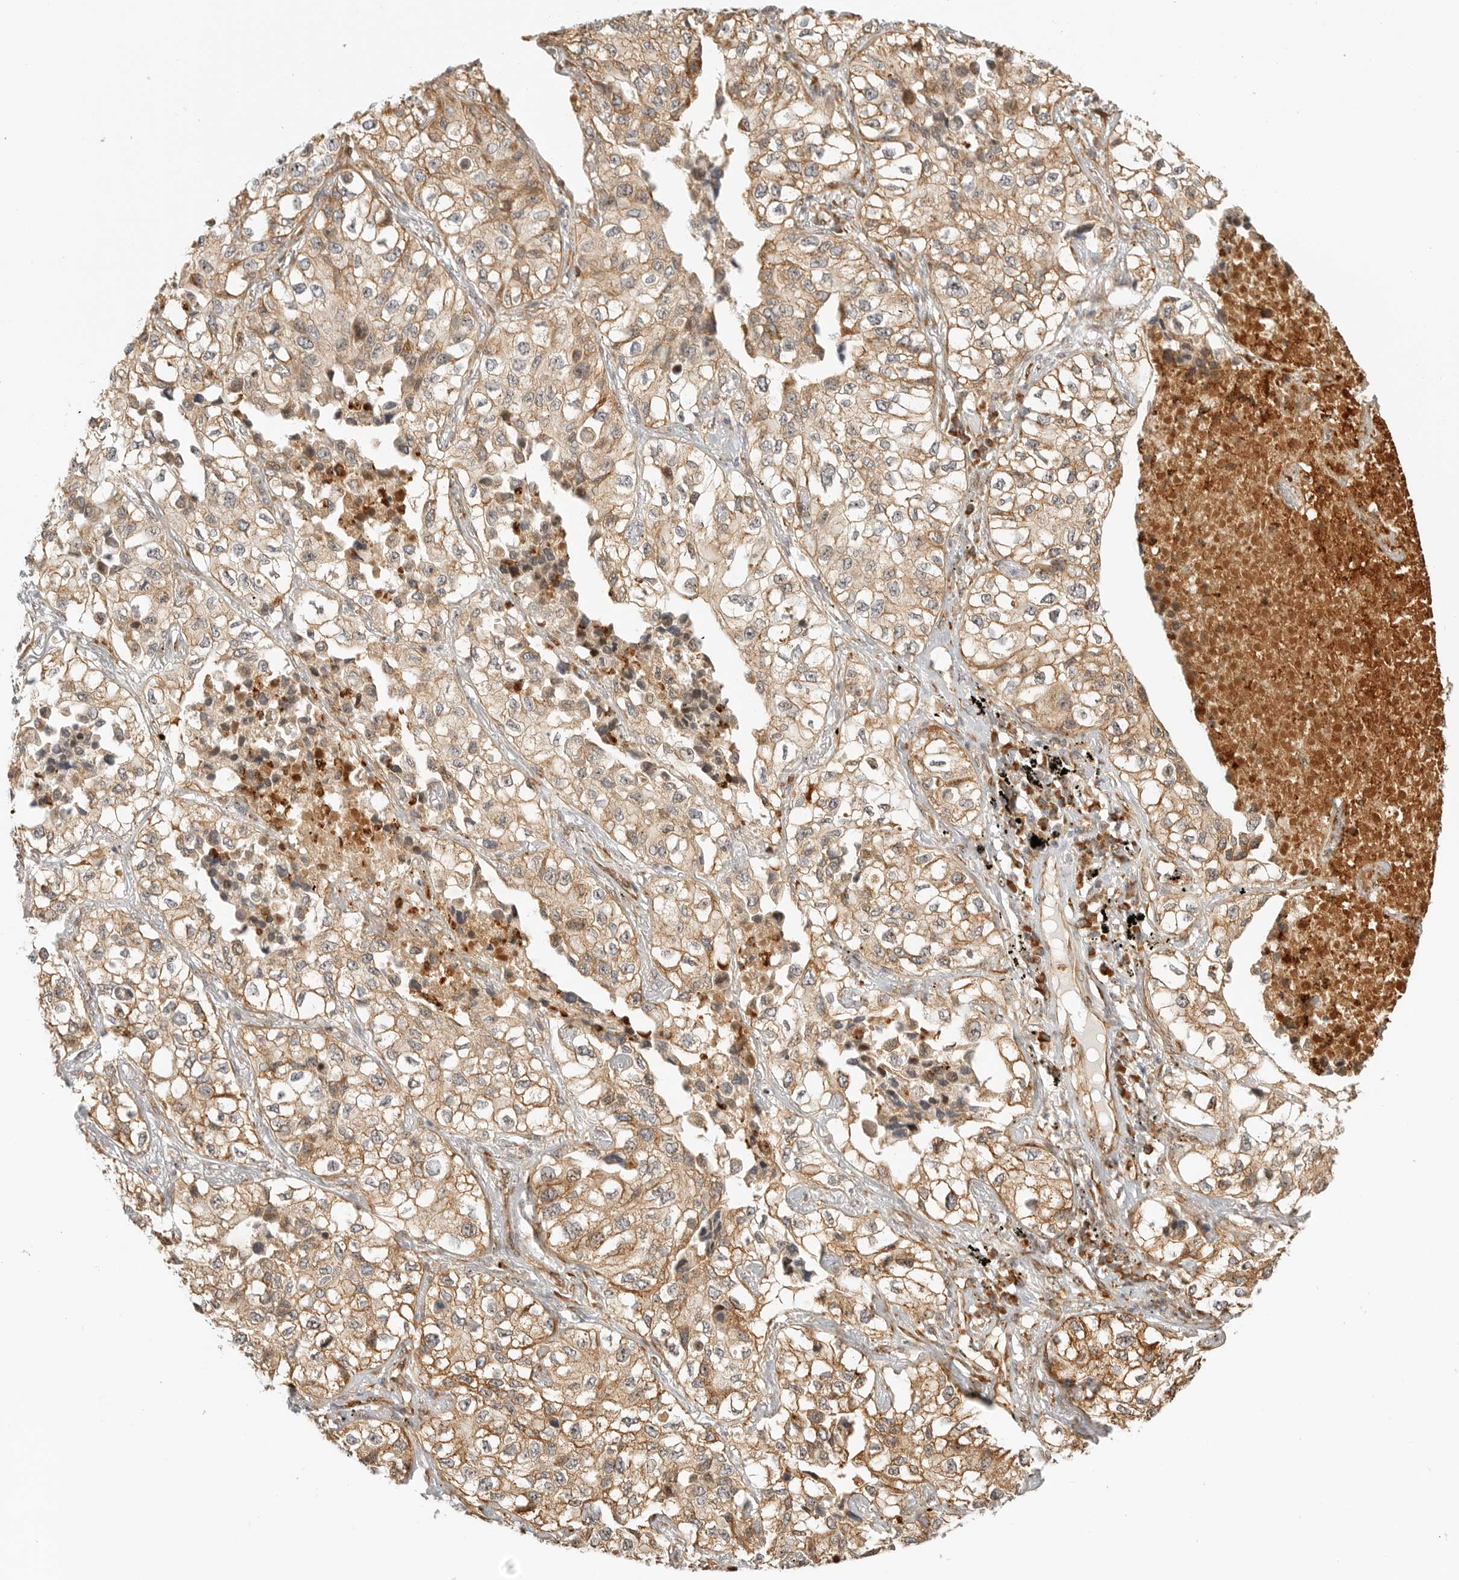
{"staining": {"intensity": "moderate", "quantity": ">75%", "location": "cytoplasmic/membranous"}, "tissue": "lung cancer", "cell_type": "Tumor cells", "image_type": "cancer", "snomed": [{"axis": "morphology", "description": "Adenocarcinoma, NOS"}, {"axis": "topography", "description": "Lung"}], "caption": "This is a micrograph of immunohistochemistry staining of lung cancer, which shows moderate staining in the cytoplasmic/membranous of tumor cells.", "gene": "DSCC1", "patient": {"sex": "male", "age": 63}}